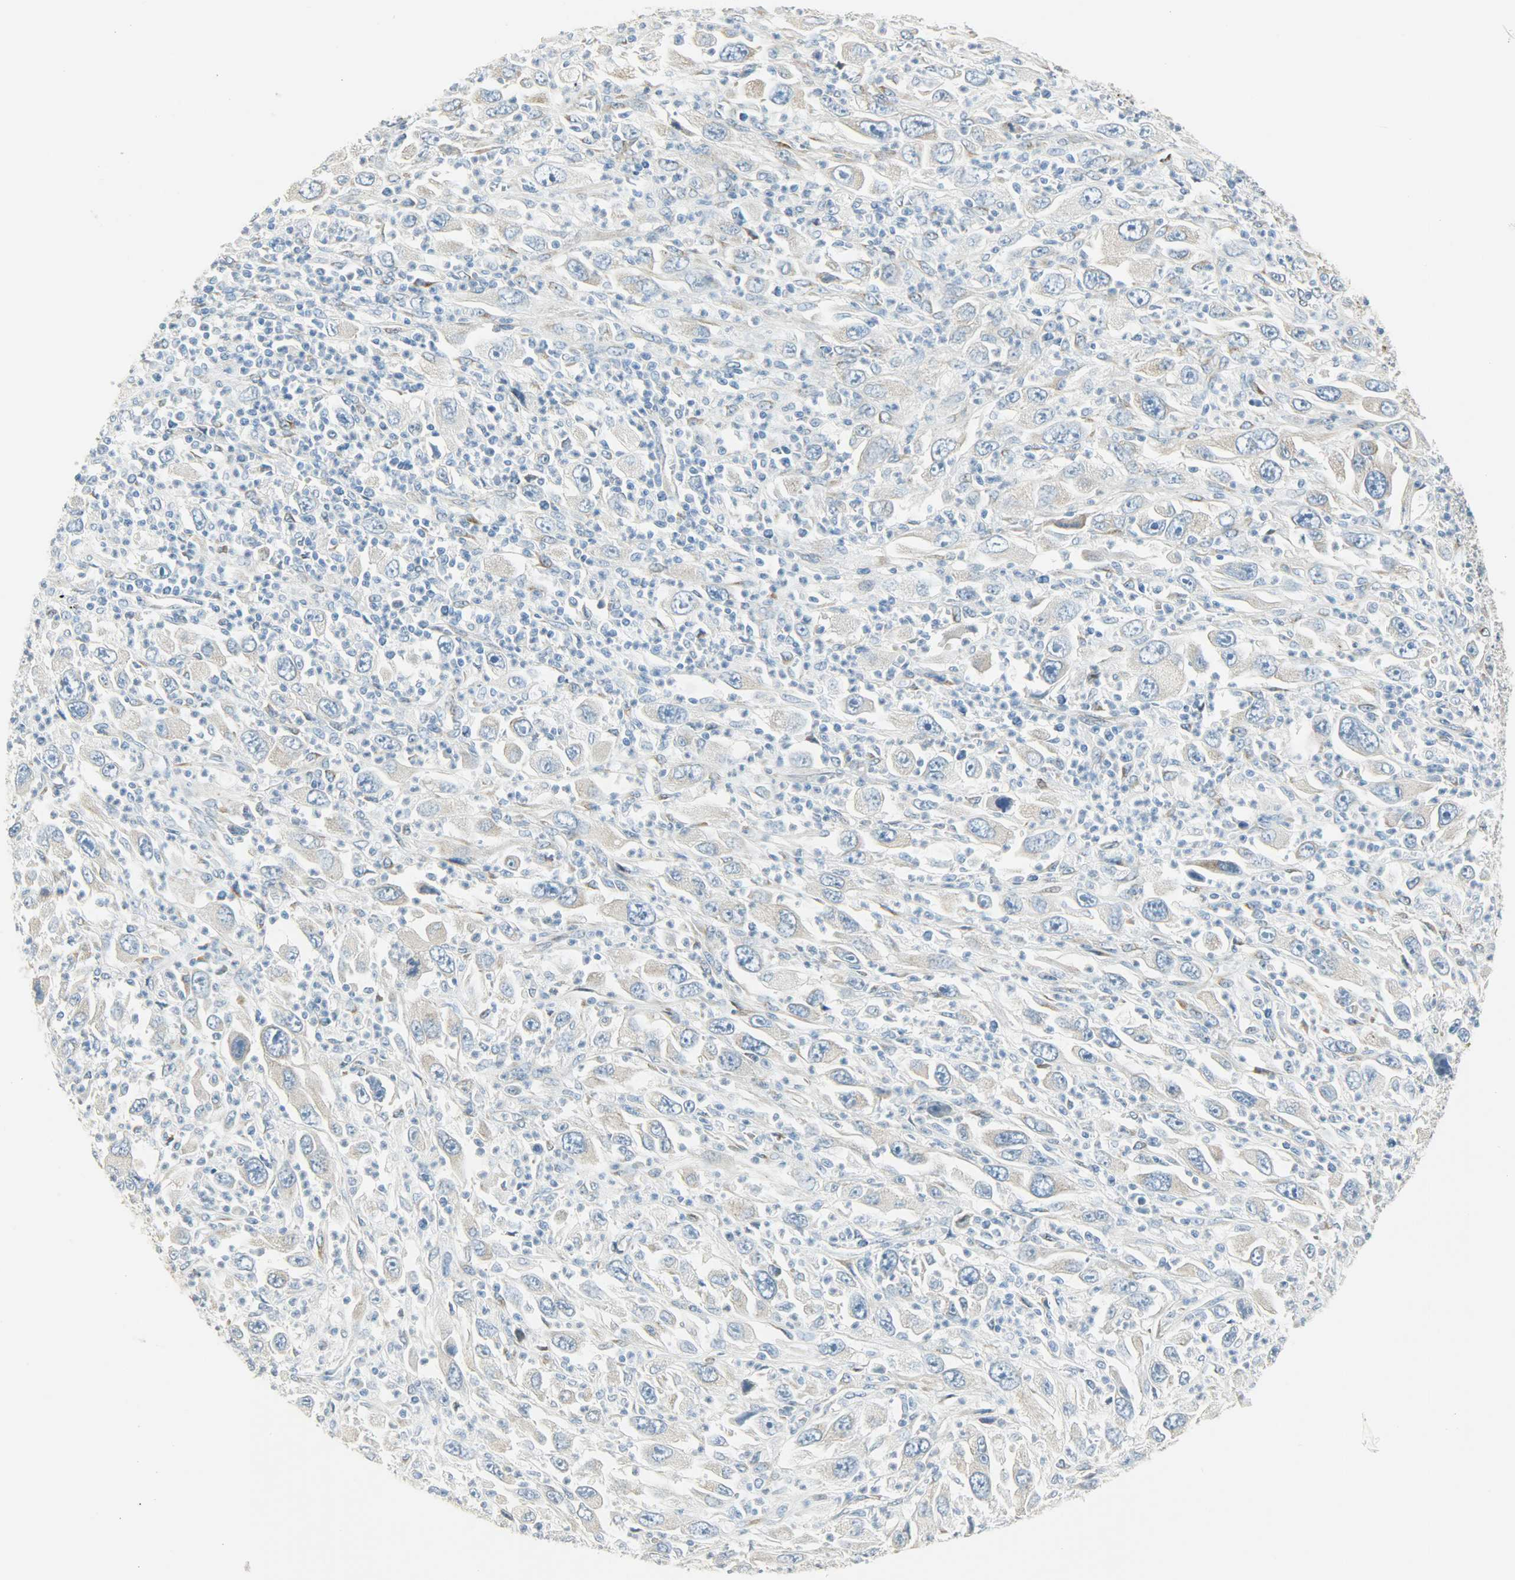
{"staining": {"intensity": "weak", "quantity": "25%-75%", "location": "cytoplasmic/membranous"}, "tissue": "melanoma", "cell_type": "Tumor cells", "image_type": "cancer", "snomed": [{"axis": "morphology", "description": "Malignant melanoma, Metastatic site"}, {"axis": "topography", "description": "Skin"}], "caption": "Protein analysis of melanoma tissue shows weak cytoplasmic/membranous positivity in about 25%-75% of tumor cells.", "gene": "PKD2", "patient": {"sex": "female", "age": 56}}